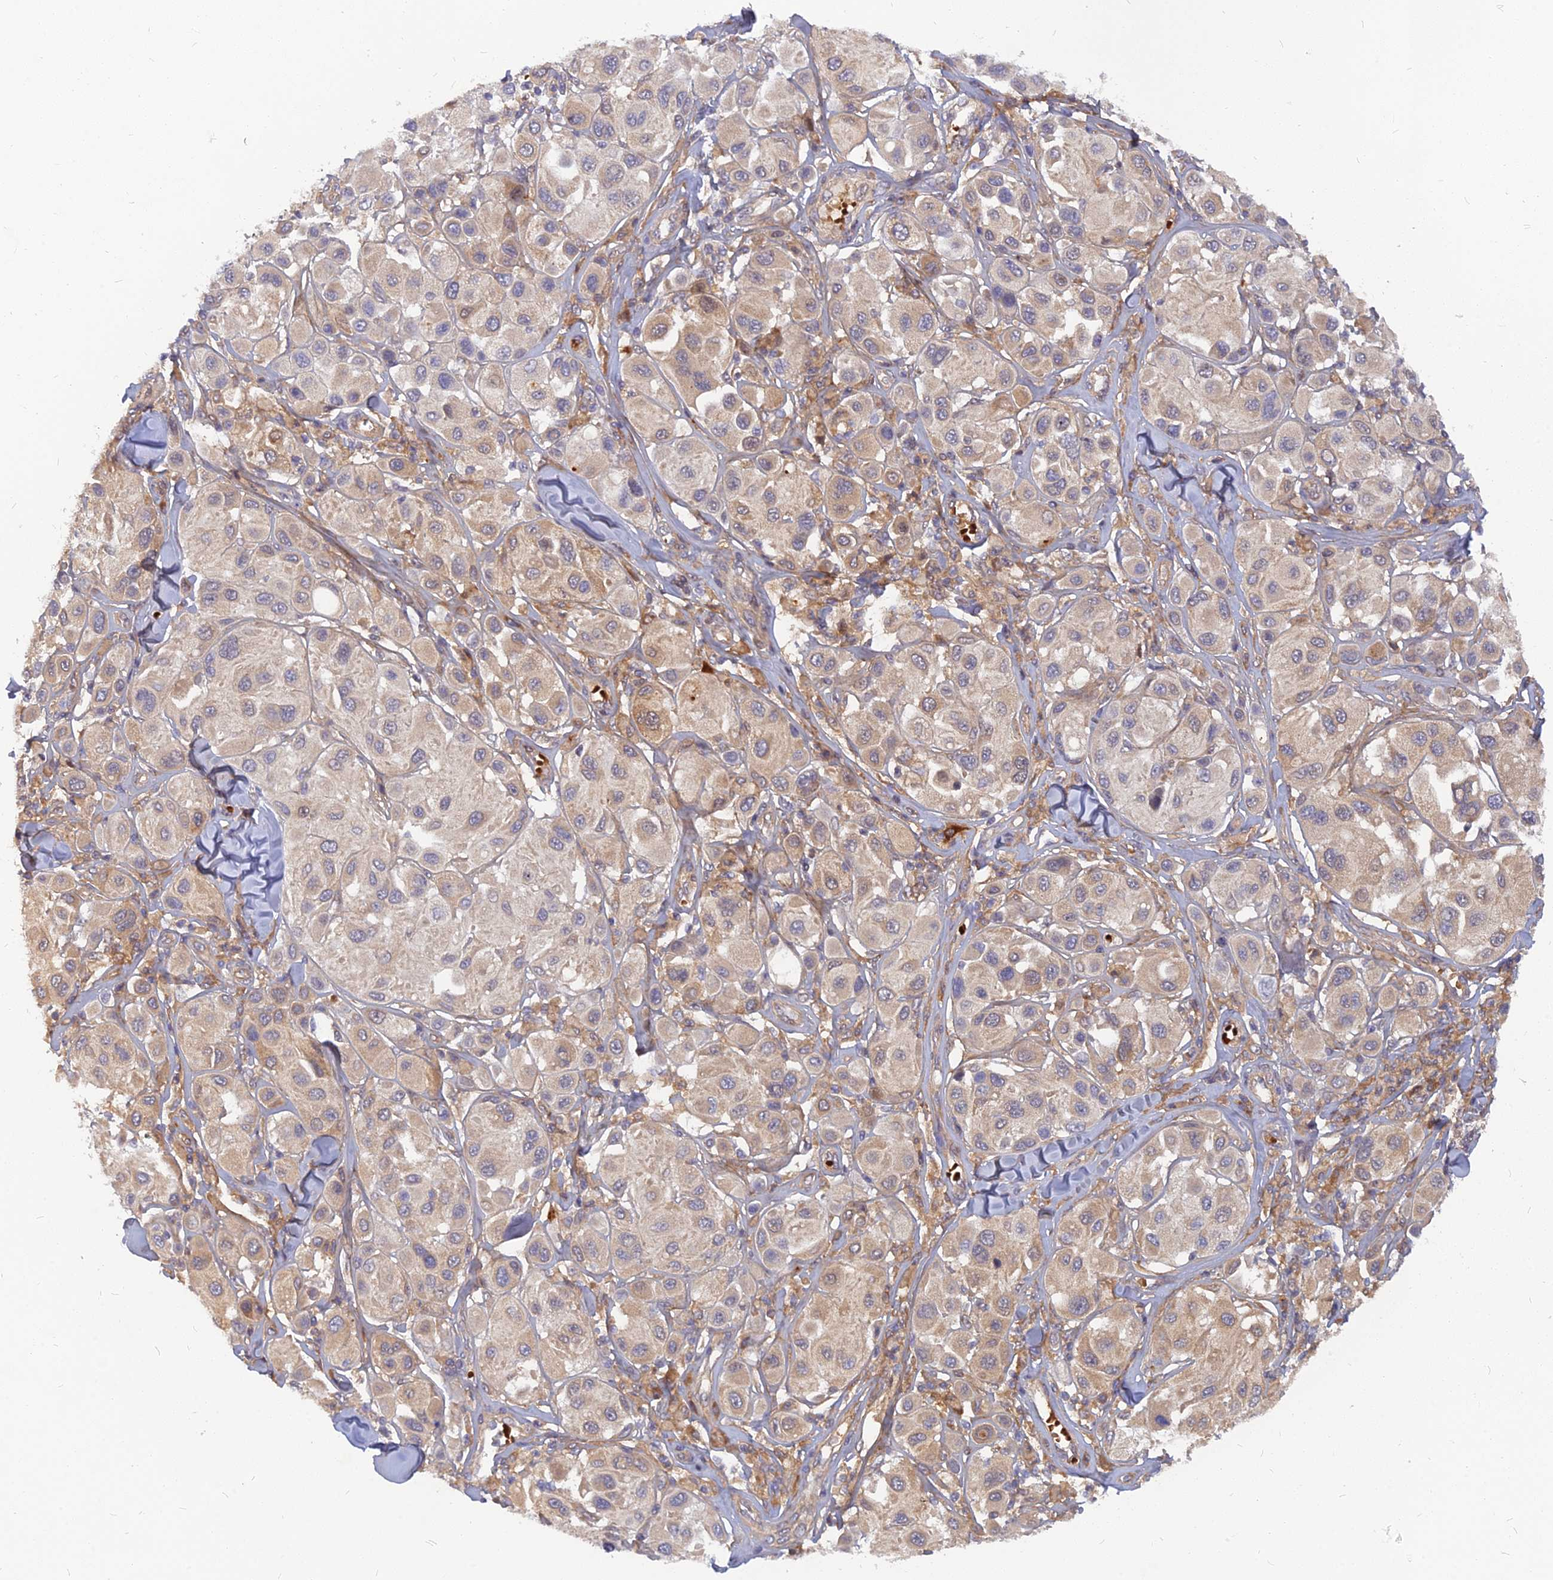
{"staining": {"intensity": "weak", "quantity": "25%-75%", "location": "cytoplasmic/membranous"}, "tissue": "melanoma", "cell_type": "Tumor cells", "image_type": "cancer", "snomed": [{"axis": "morphology", "description": "Malignant melanoma, Metastatic site"}, {"axis": "topography", "description": "Skin"}], "caption": "A photomicrograph showing weak cytoplasmic/membranous staining in approximately 25%-75% of tumor cells in malignant melanoma (metastatic site), as visualized by brown immunohistochemical staining.", "gene": "ARL2BP", "patient": {"sex": "male", "age": 41}}